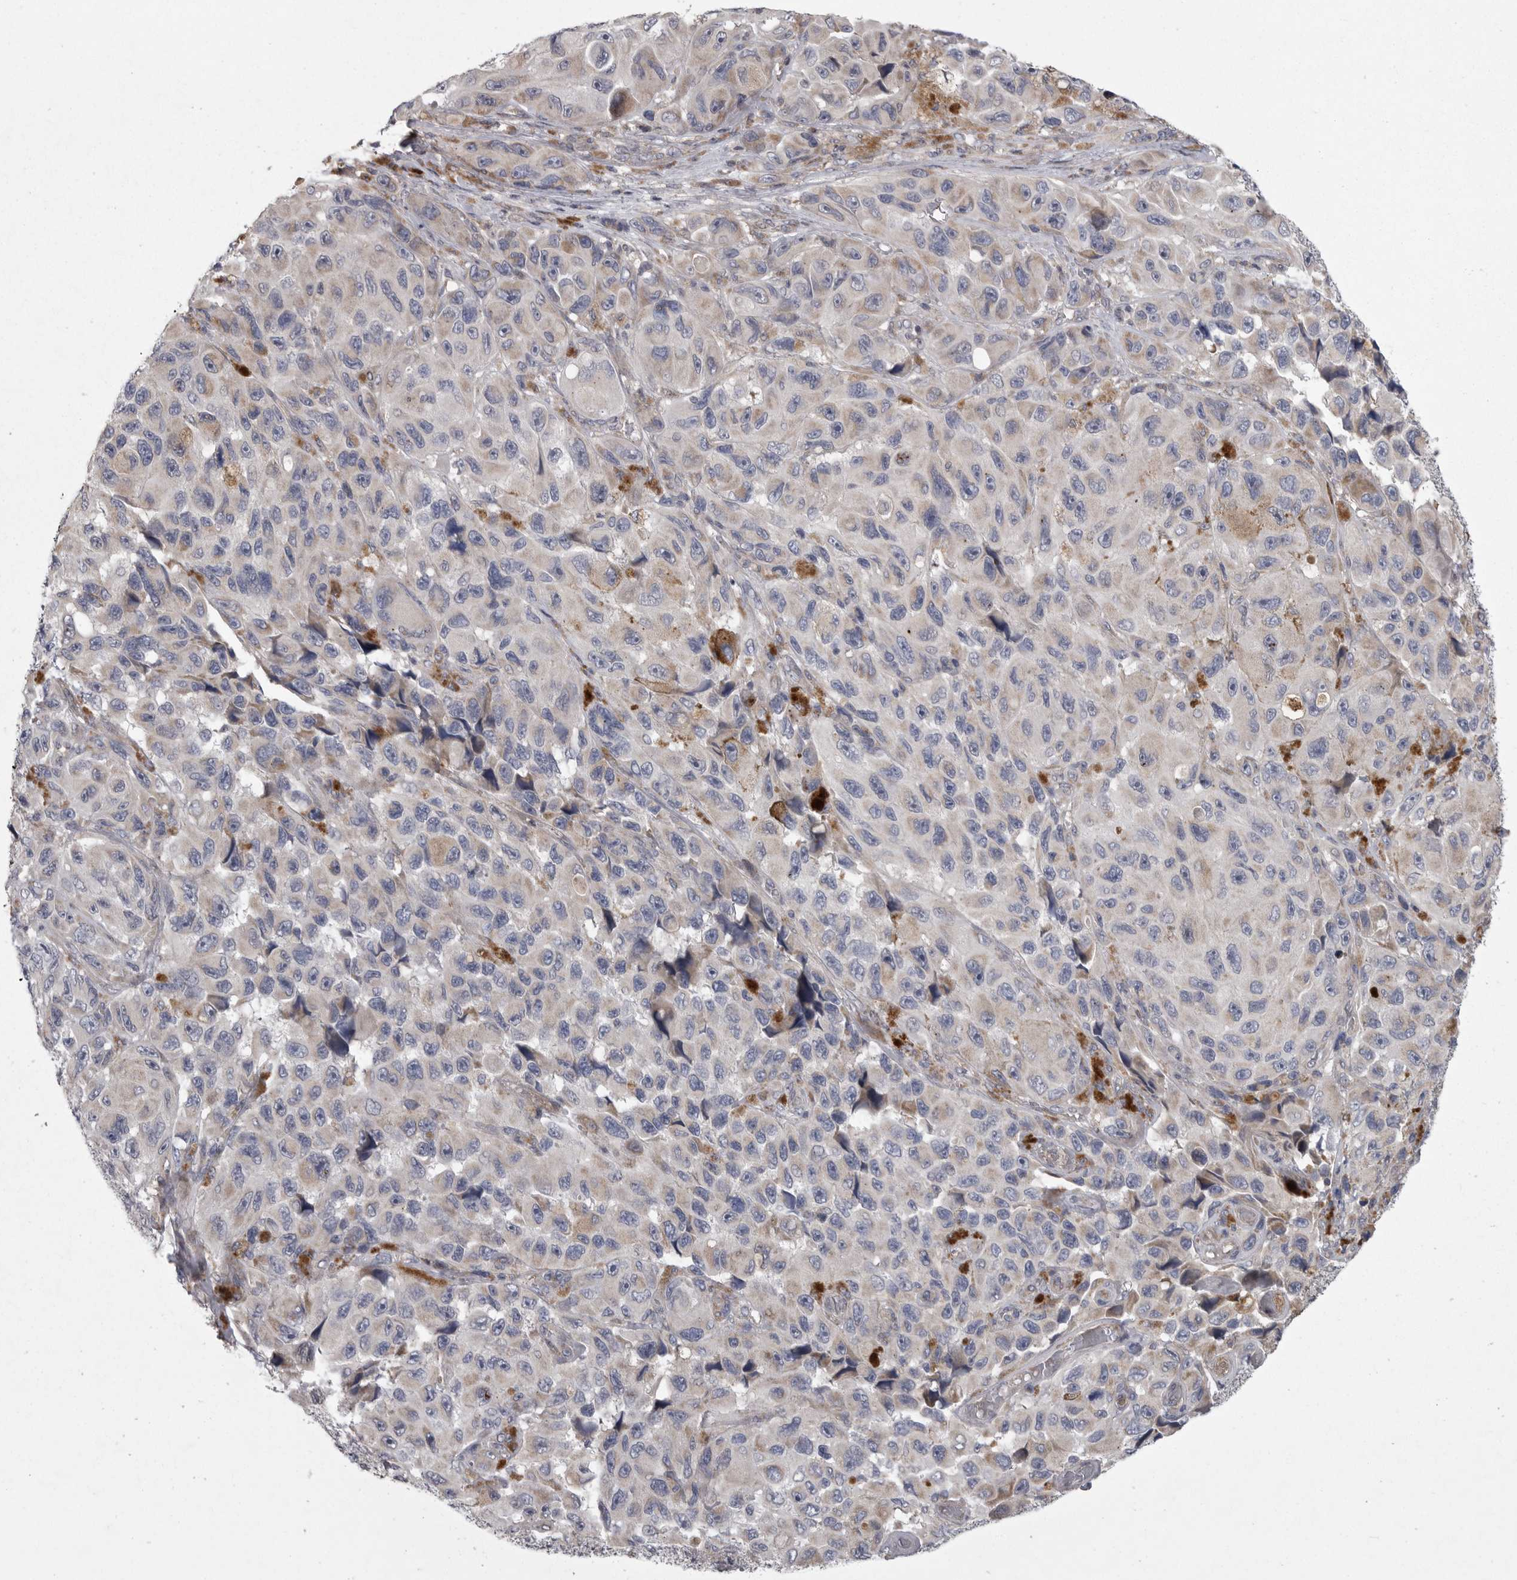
{"staining": {"intensity": "negative", "quantity": "none", "location": "none"}, "tissue": "melanoma", "cell_type": "Tumor cells", "image_type": "cancer", "snomed": [{"axis": "morphology", "description": "Malignant melanoma, NOS"}, {"axis": "topography", "description": "Skin"}], "caption": "A micrograph of malignant melanoma stained for a protein shows no brown staining in tumor cells. (Stains: DAB (3,3'-diaminobenzidine) IHC with hematoxylin counter stain, Microscopy: brightfield microscopy at high magnification).", "gene": "CRP", "patient": {"sex": "female", "age": 73}}